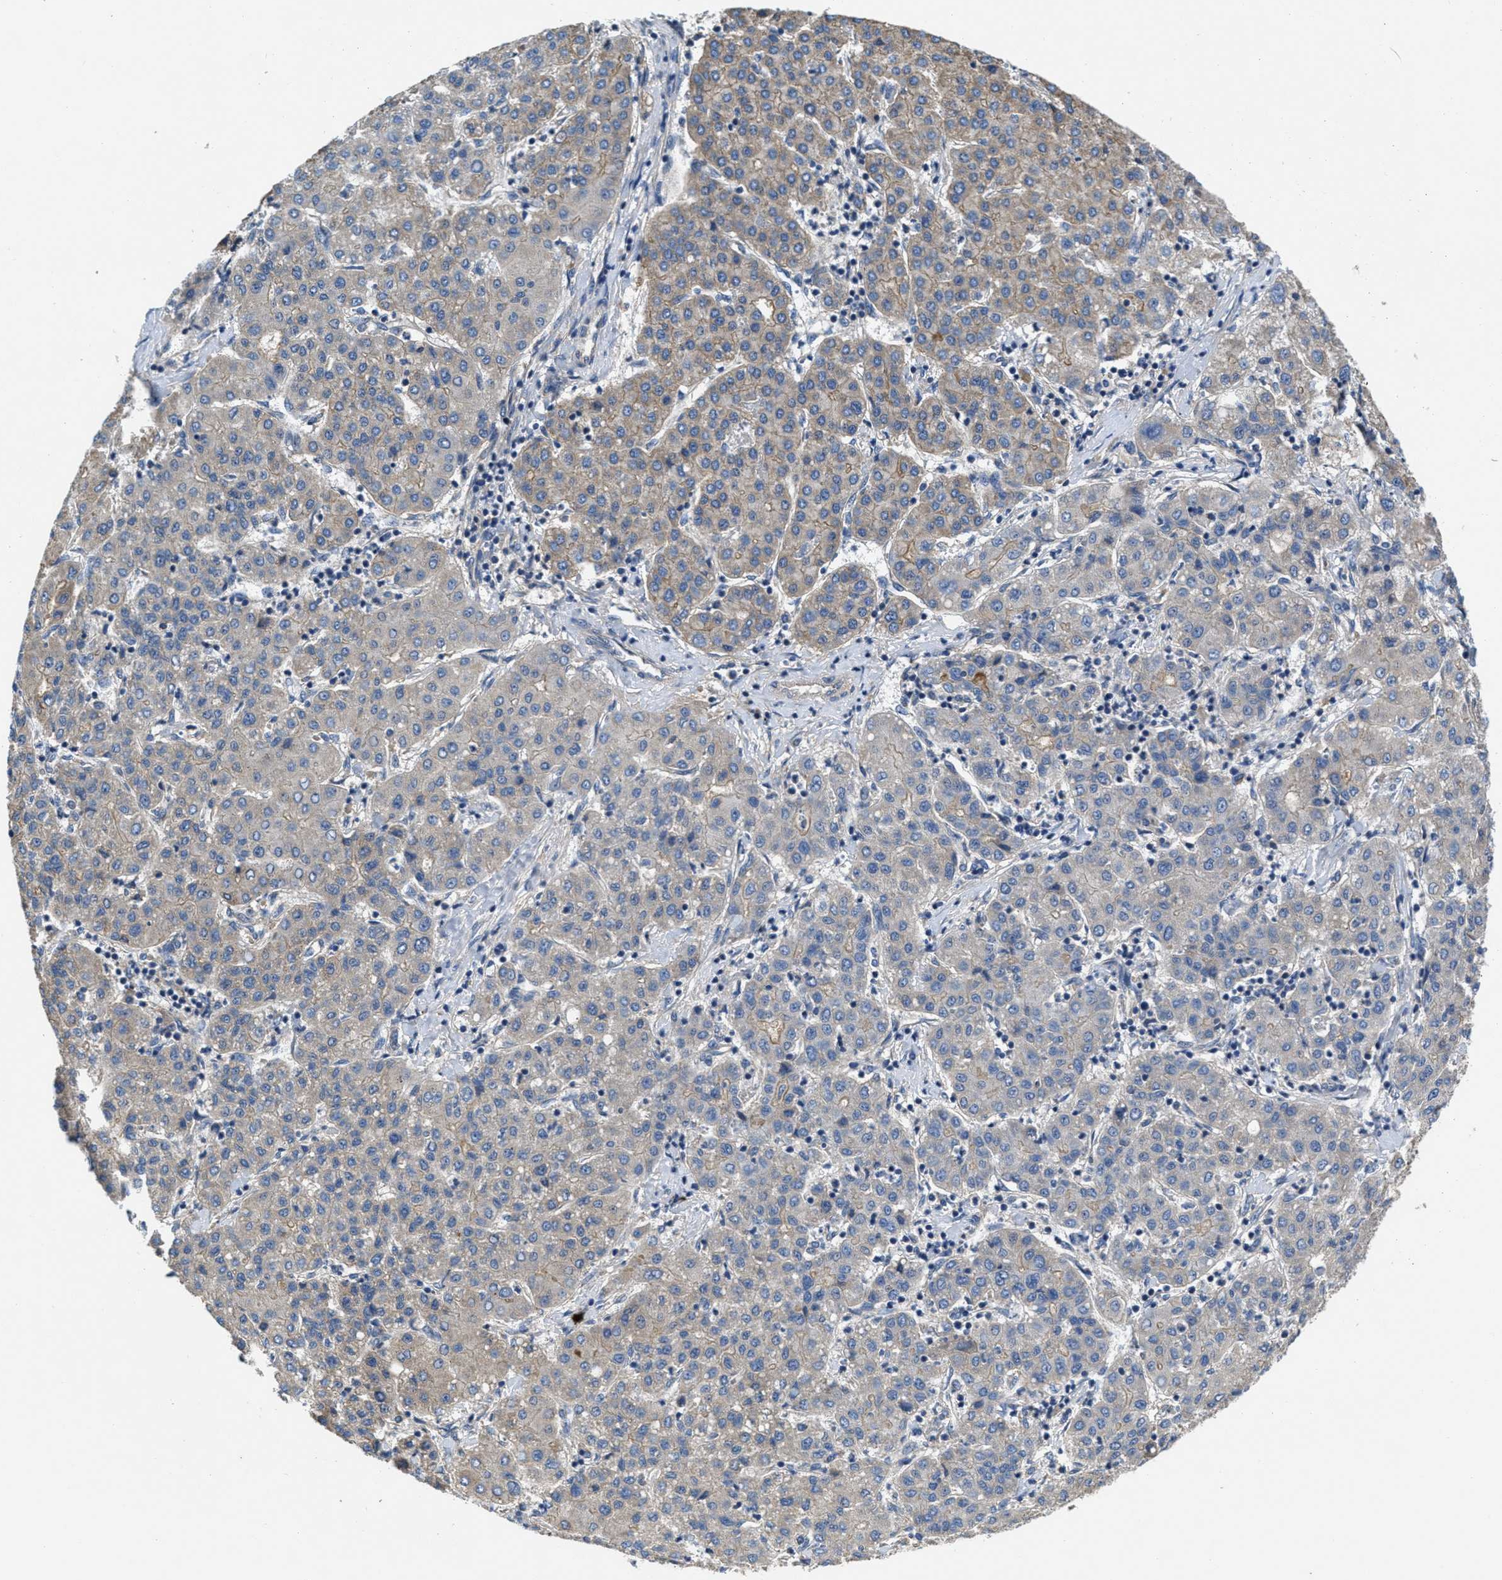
{"staining": {"intensity": "weak", "quantity": "<25%", "location": "cytoplasmic/membranous"}, "tissue": "liver cancer", "cell_type": "Tumor cells", "image_type": "cancer", "snomed": [{"axis": "morphology", "description": "Carcinoma, Hepatocellular, NOS"}, {"axis": "topography", "description": "Liver"}], "caption": "Tumor cells show no significant staining in liver cancer.", "gene": "GALK1", "patient": {"sex": "male", "age": 65}}